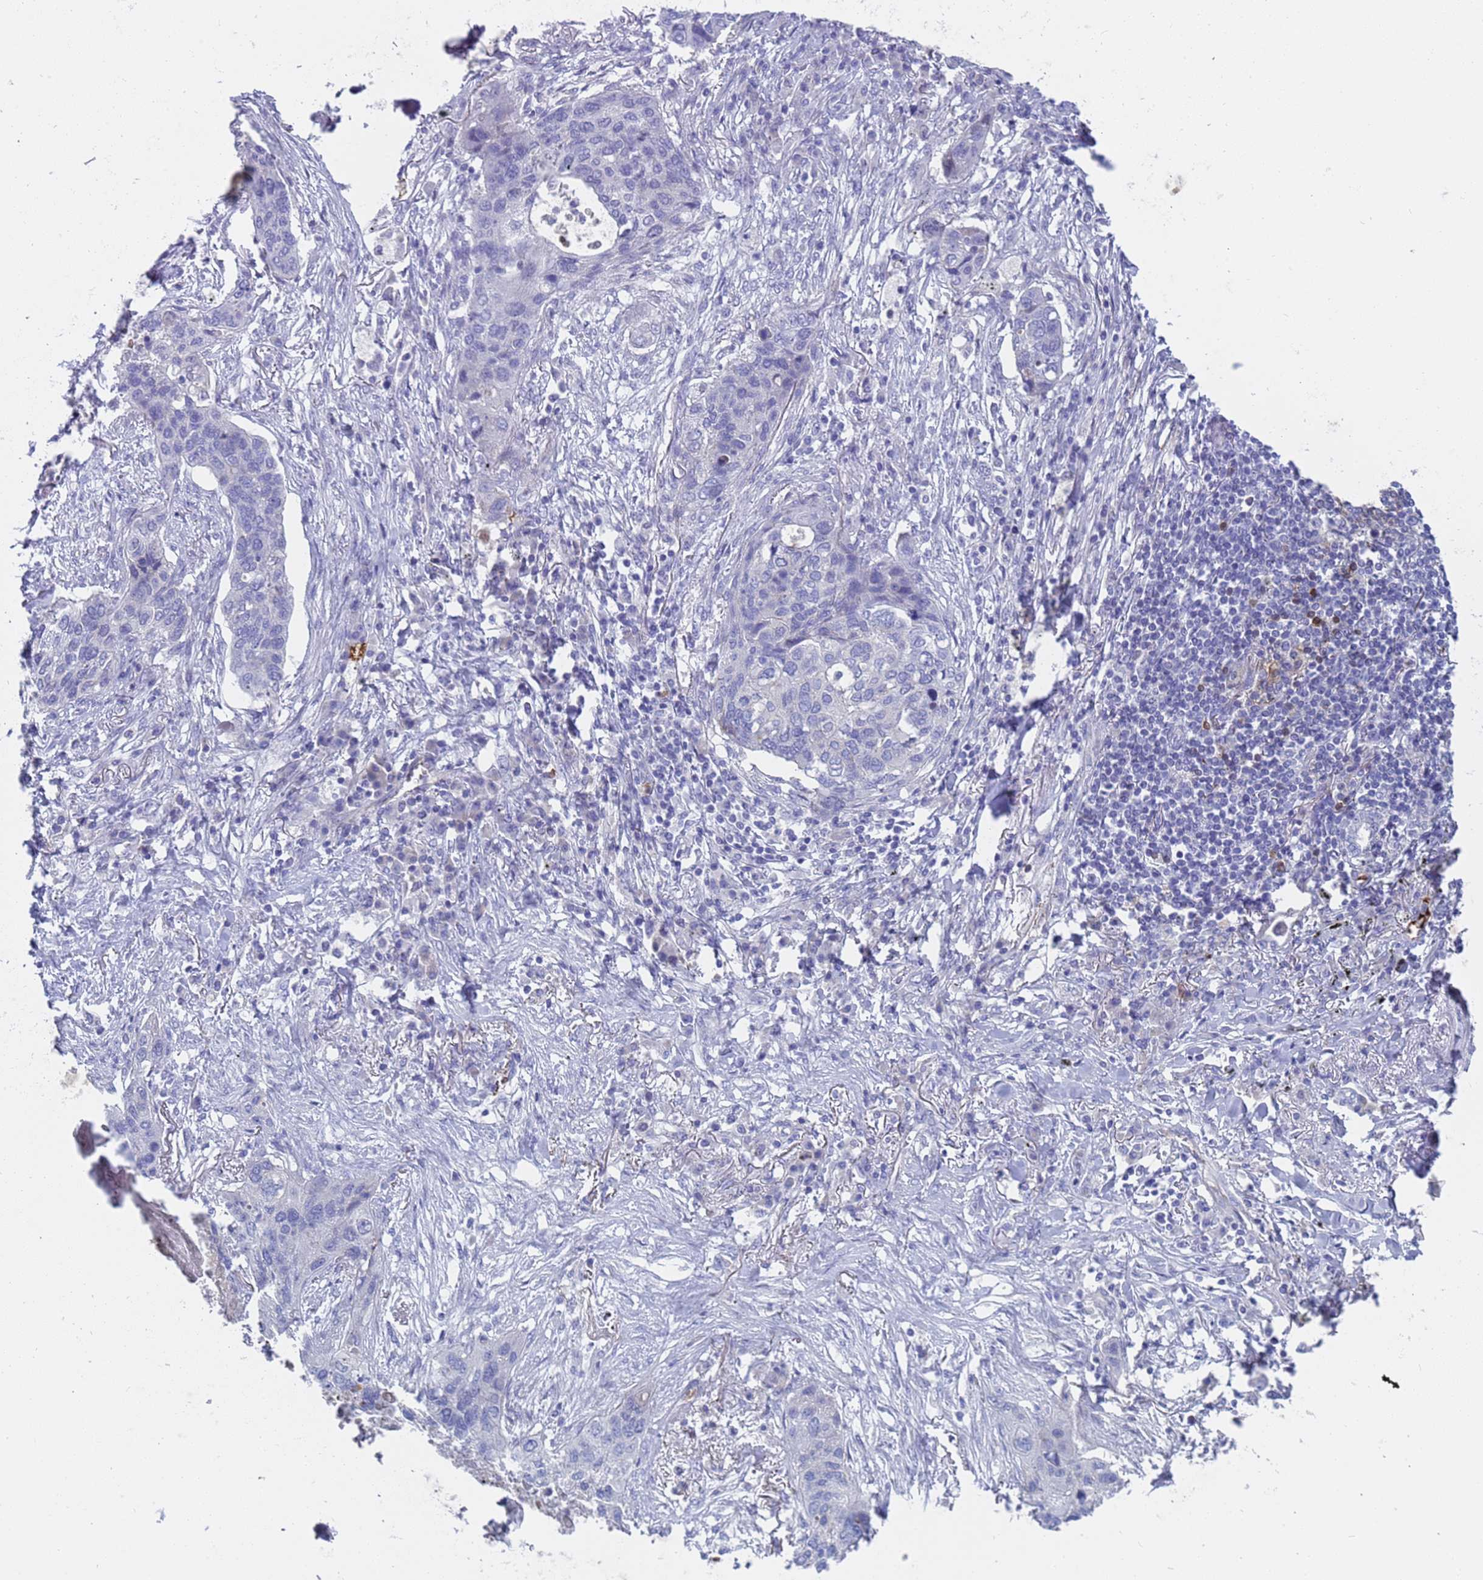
{"staining": {"intensity": "negative", "quantity": "none", "location": "none"}, "tissue": "lung cancer", "cell_type": "Tumor cells", "image_type": "cancer", "snomed": [{"axis": "morphology", "description": "Squamous cell carcinoma, NOS"}, {"axis": "topography", "description": "Lung"}], "caption": "IHC histopathology image of neoplastic tissue: squamous cell carcinoma (lung) stained with DAB displays no significant protein staining in tumor cells.", "gene": "C4orf46", "patient": {"sex": "female", "age": 63}}